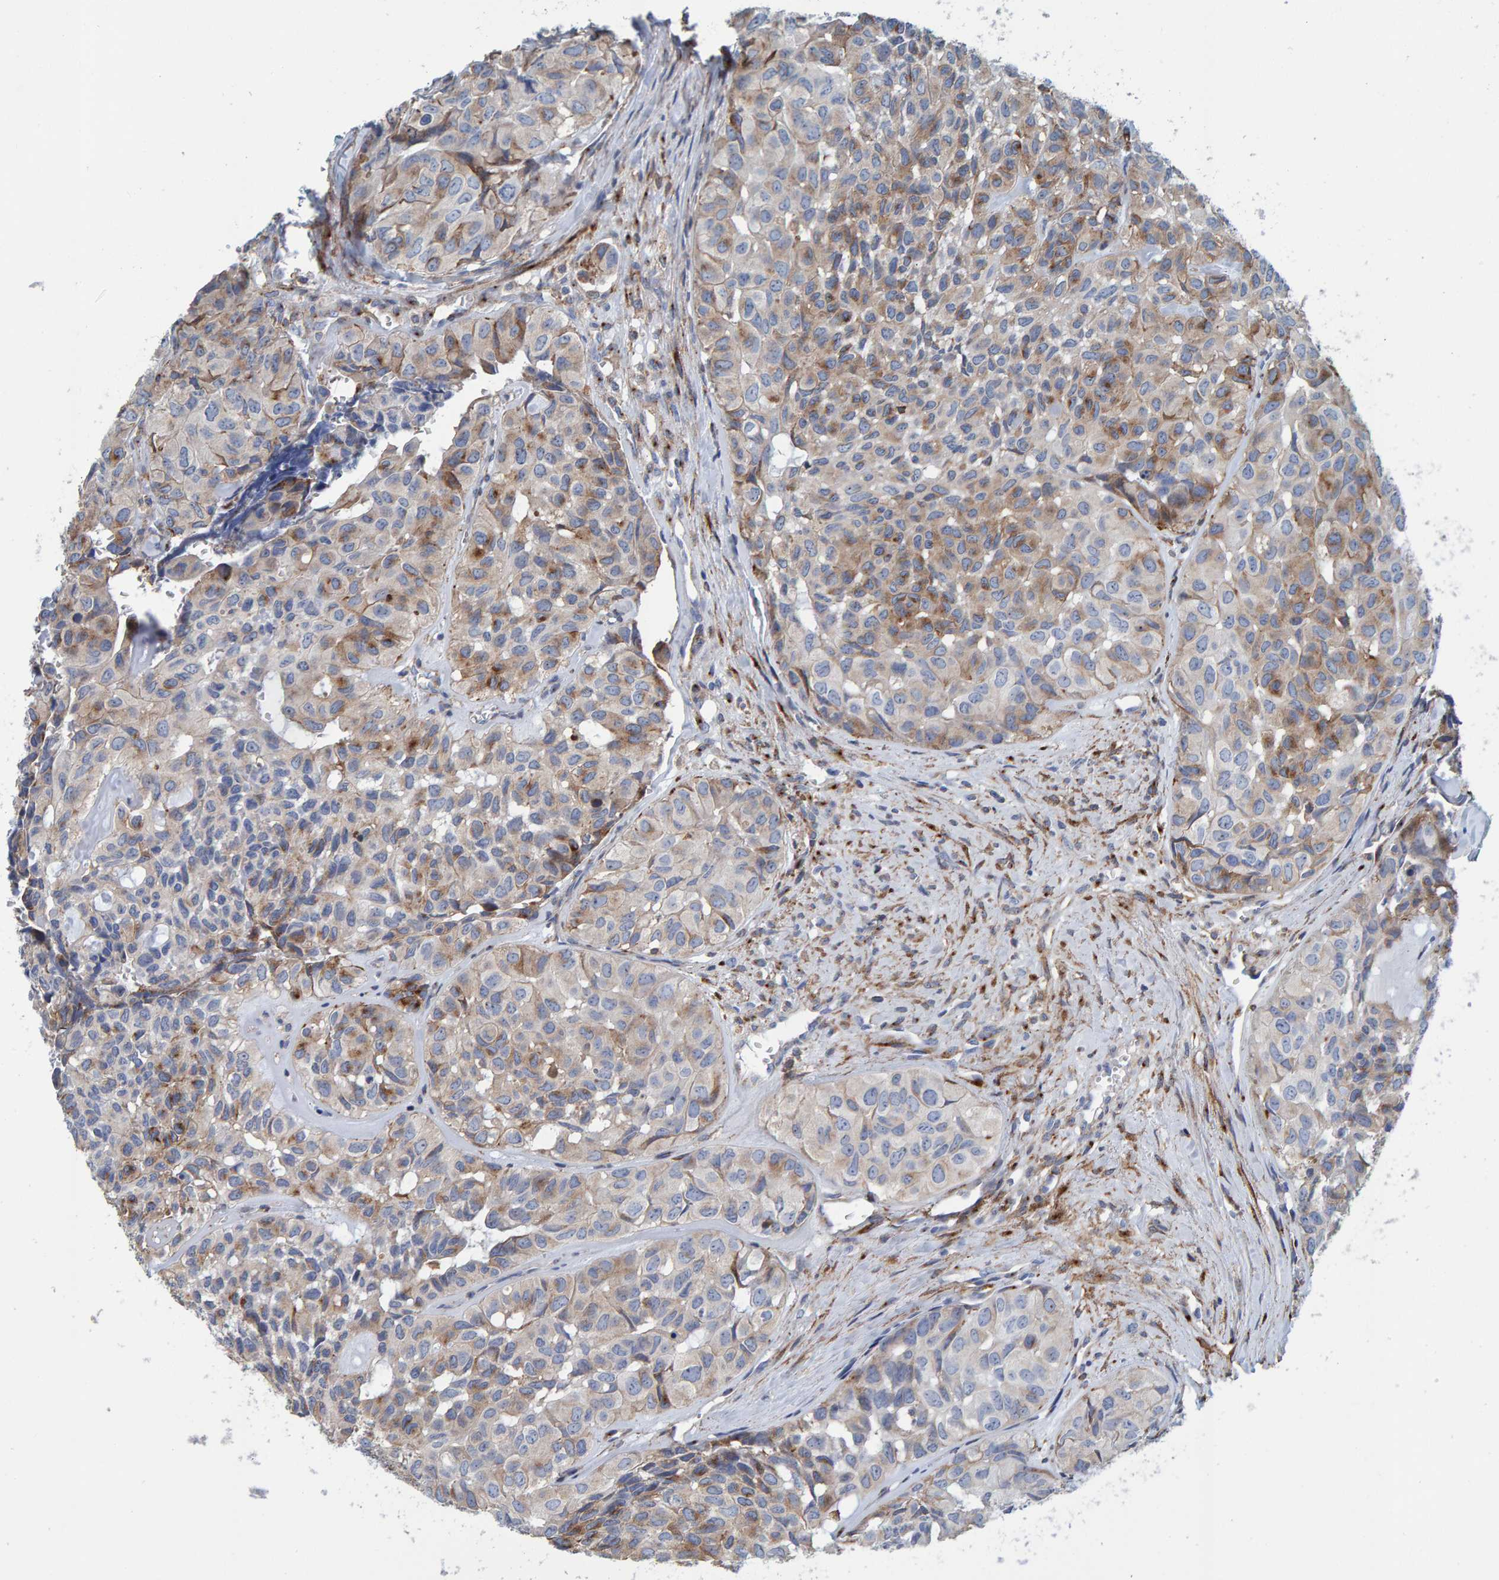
{"staining": {"intensity": "moderate", "quantity": "25%-75%", "location": "cytoplasmic/membranous"}, "tissue": "head and neck cancer", "cell_type": "Tumor cells", "image_type": "cancer", "snomed": [{"axis": "morphology", "description": "Adenocarcinoma, NOS"}, {"axis": "topography", "description": "Salivary gland, NOS"}, {"axis": "topography", "description": "Head-Neck"}], "caption": "Head and neck cancer stained with a brown dye reveals moderate cytoplasmic/membranous positive expression in about 25%-75% of tumor cells.", "gene": "LRP1", "patient": {"sex": "female", "age": 76}}